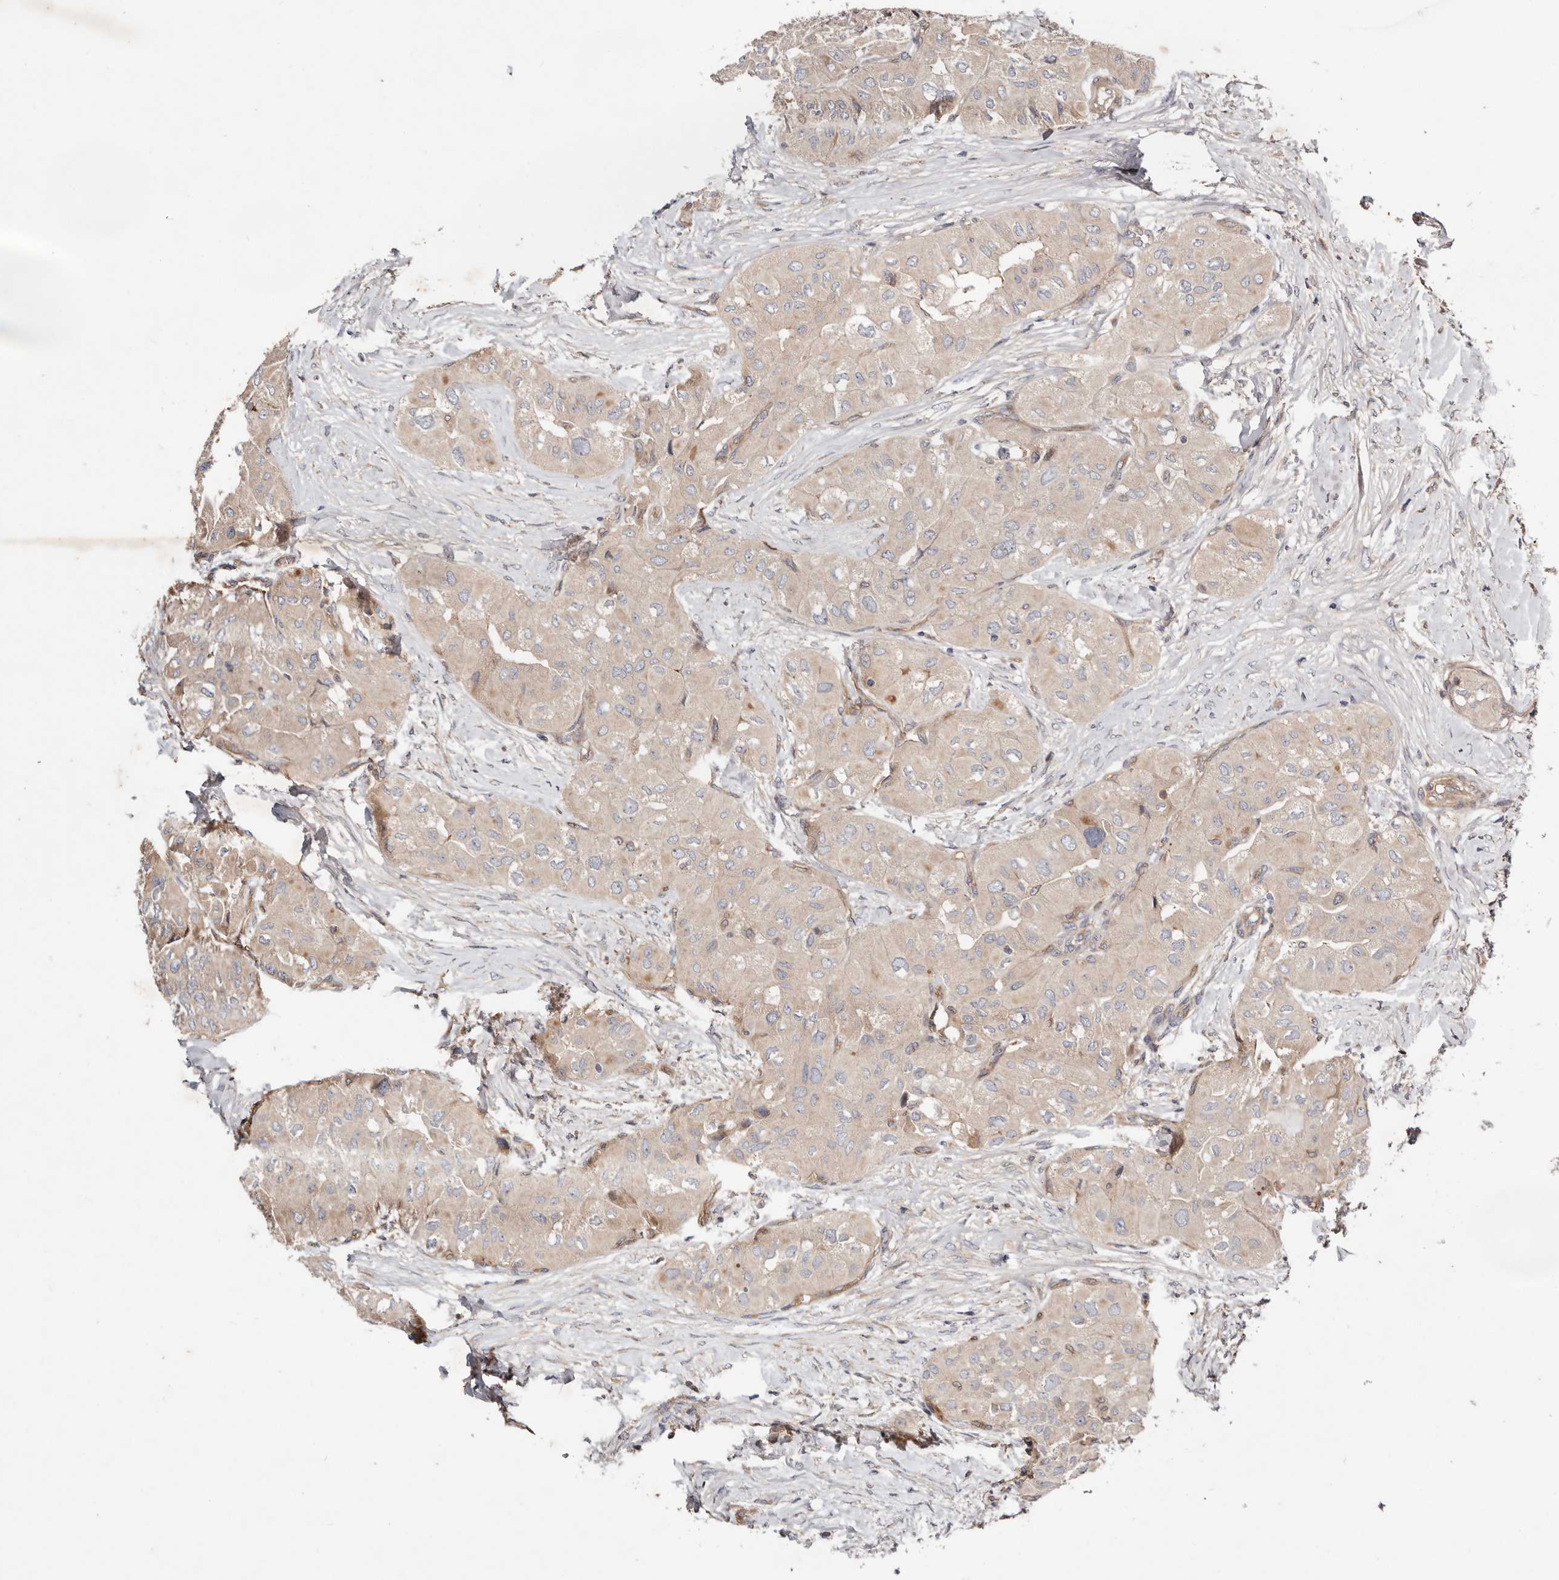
{"staining": {"intensity": "weak", "quantity": "<25%", "location": "cytoplasmic/membranous"}, "tissue": "thyroid cancer", "cell_type": "Tumor cells", "image_type": "cancer", "snomed": [{"axis": "morphology", "description": "Papillary adenocarcinoma, NOS"}, {"axis": "topography", "description": "Thyroid gland"}], "caption": "Papillary adenocarcinoma (thyroid) was stained to show a protein in brown. There is no significant positivity in tumor cells. (DAB (3,3'-diaminobenzidine) immunohistochemistry (IHC) visualized using brightfield microscopy, high magnification).", "gene": "MACF1", "patient": {"sex": "female", "age": 59}}